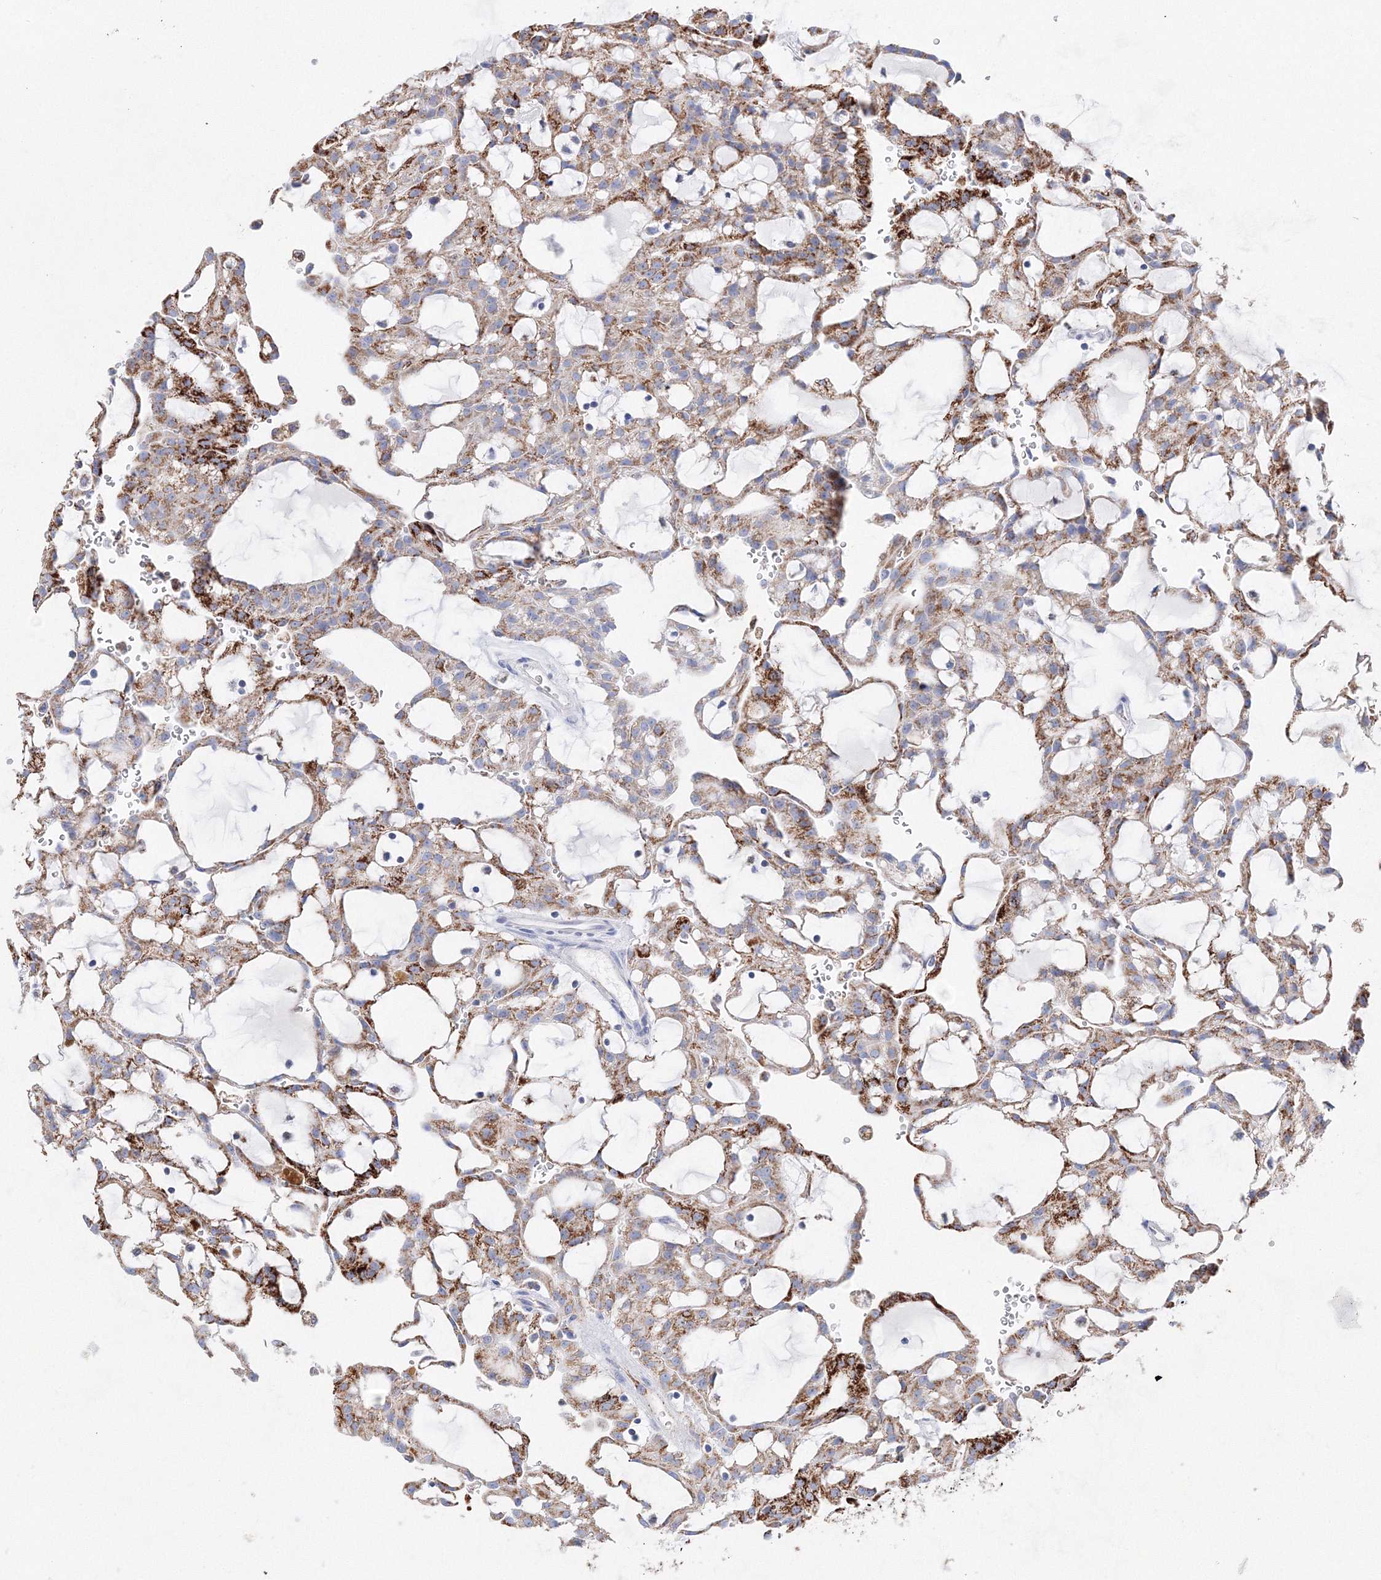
{"staining": {"intensity": "moderate", "quantity": ">75%", "location": "cytoplasmic/membranous"}, "tissue": "renal cancer", "cell_type": "Tumor cells", "image_type": "cancer", "snomed": [{"axis": "morphology", "description": "Adenocarcinoma, NOS"}, {"axis": "topography", "description": "Kidney"}], "caption": "Immunohistochemistry image of human renal adenocarcinoma stained for a protein (brown), which shows medium levels of moderate cytoplasmic/membranous expression in about >75% of tumor cells.", "gene": "MERTK", "patient": {"sex": "male", "age": 63}}